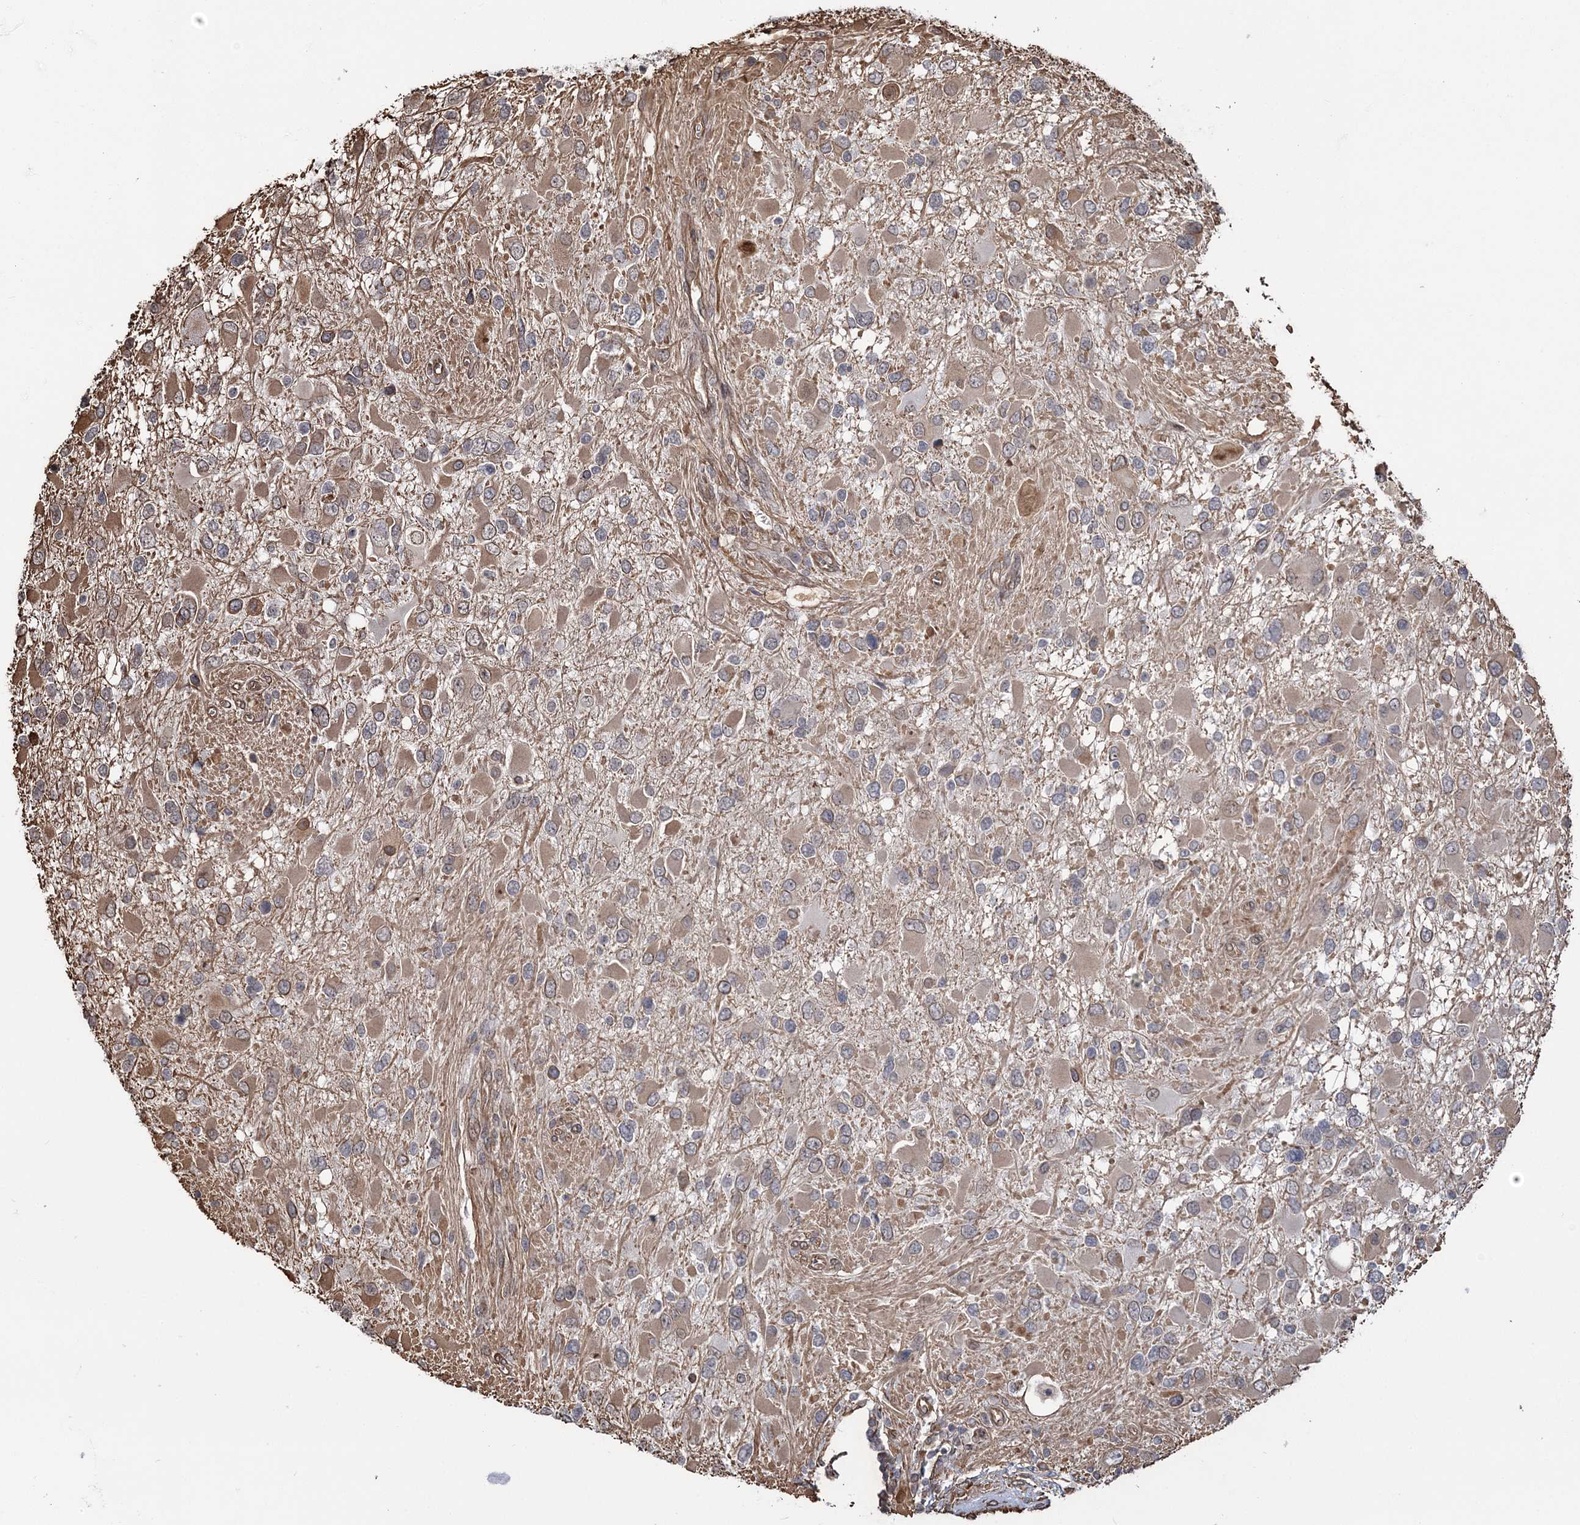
{"staining": {"intensity": "weak", "quantity": ">75%", "location": "cytoplasmic/membranous"}, "tissue": "glioma", "cell_type": "Tumor cells", "image_type": "cancer", "snomed": [{"axis": "morphology", "description": "Glioma, malignant, High grade"}, {"axis": "topography", "description": "Brain"}], "caption": "Glioma was stained to show a protein in brown. There is low levels of weak cytoplasmic/membranous staining in about >75% of tumor cells.", "gene": "ATP11B", "patient": {"sex": "male", "age": 53}}